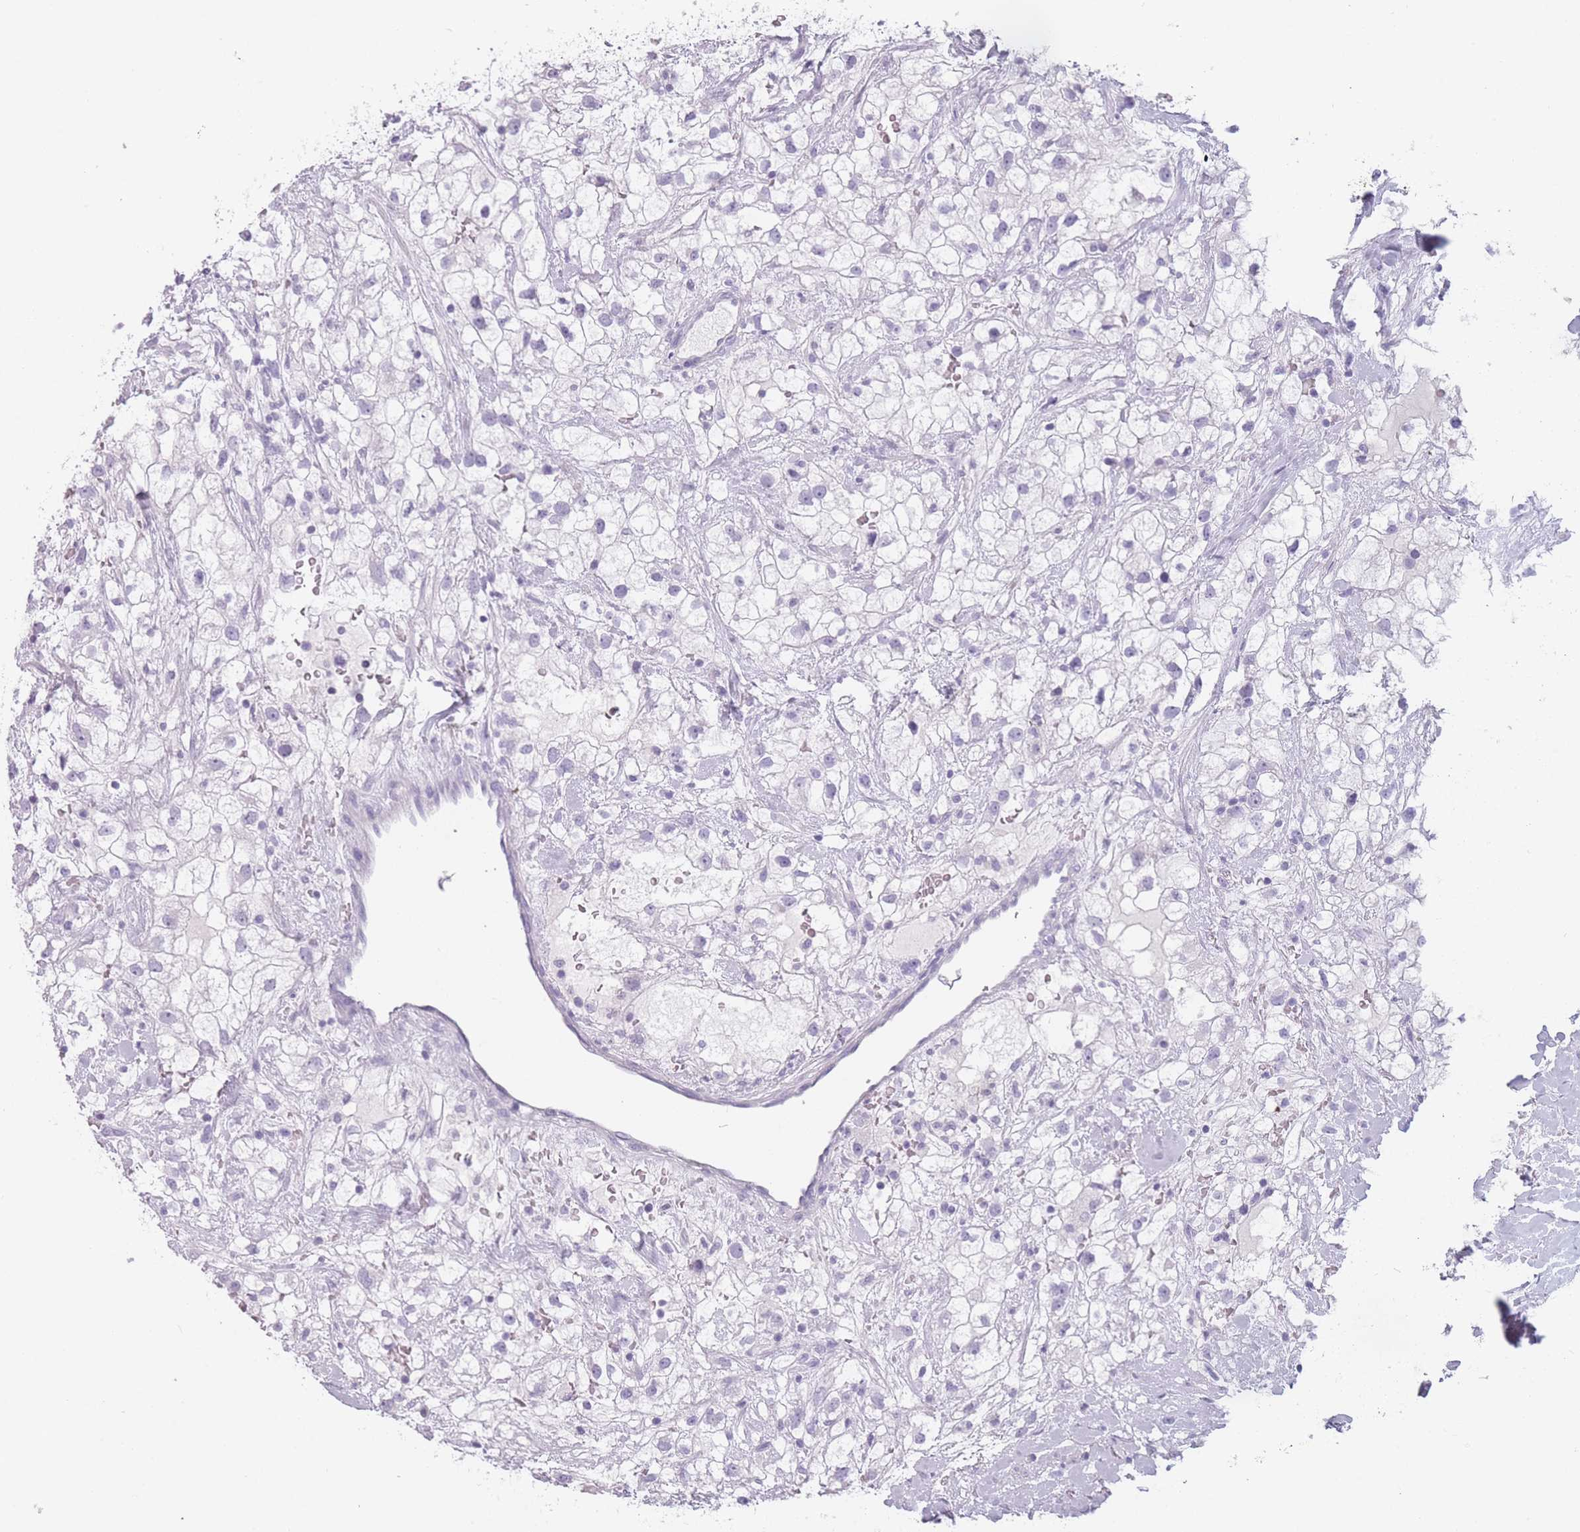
{"staining": {"intensity": "negative", "quantity": "none", "location": "none"}, "tissue": "renal cancer", "cell_type": "Tumor cells", "image_type": "cancer", "snomed": [{"axis": "morphology", "description": "Adenocarcinoma, NOS"}, {"axis": "topography", "description": "Kidney"}], "caption": "This is an IHC photomicrograph of renal adenocarcinoma. There is no staining in tumor cells.", "gene": "PPFIA3", "patient": {"sex": "male", "age": 59}}